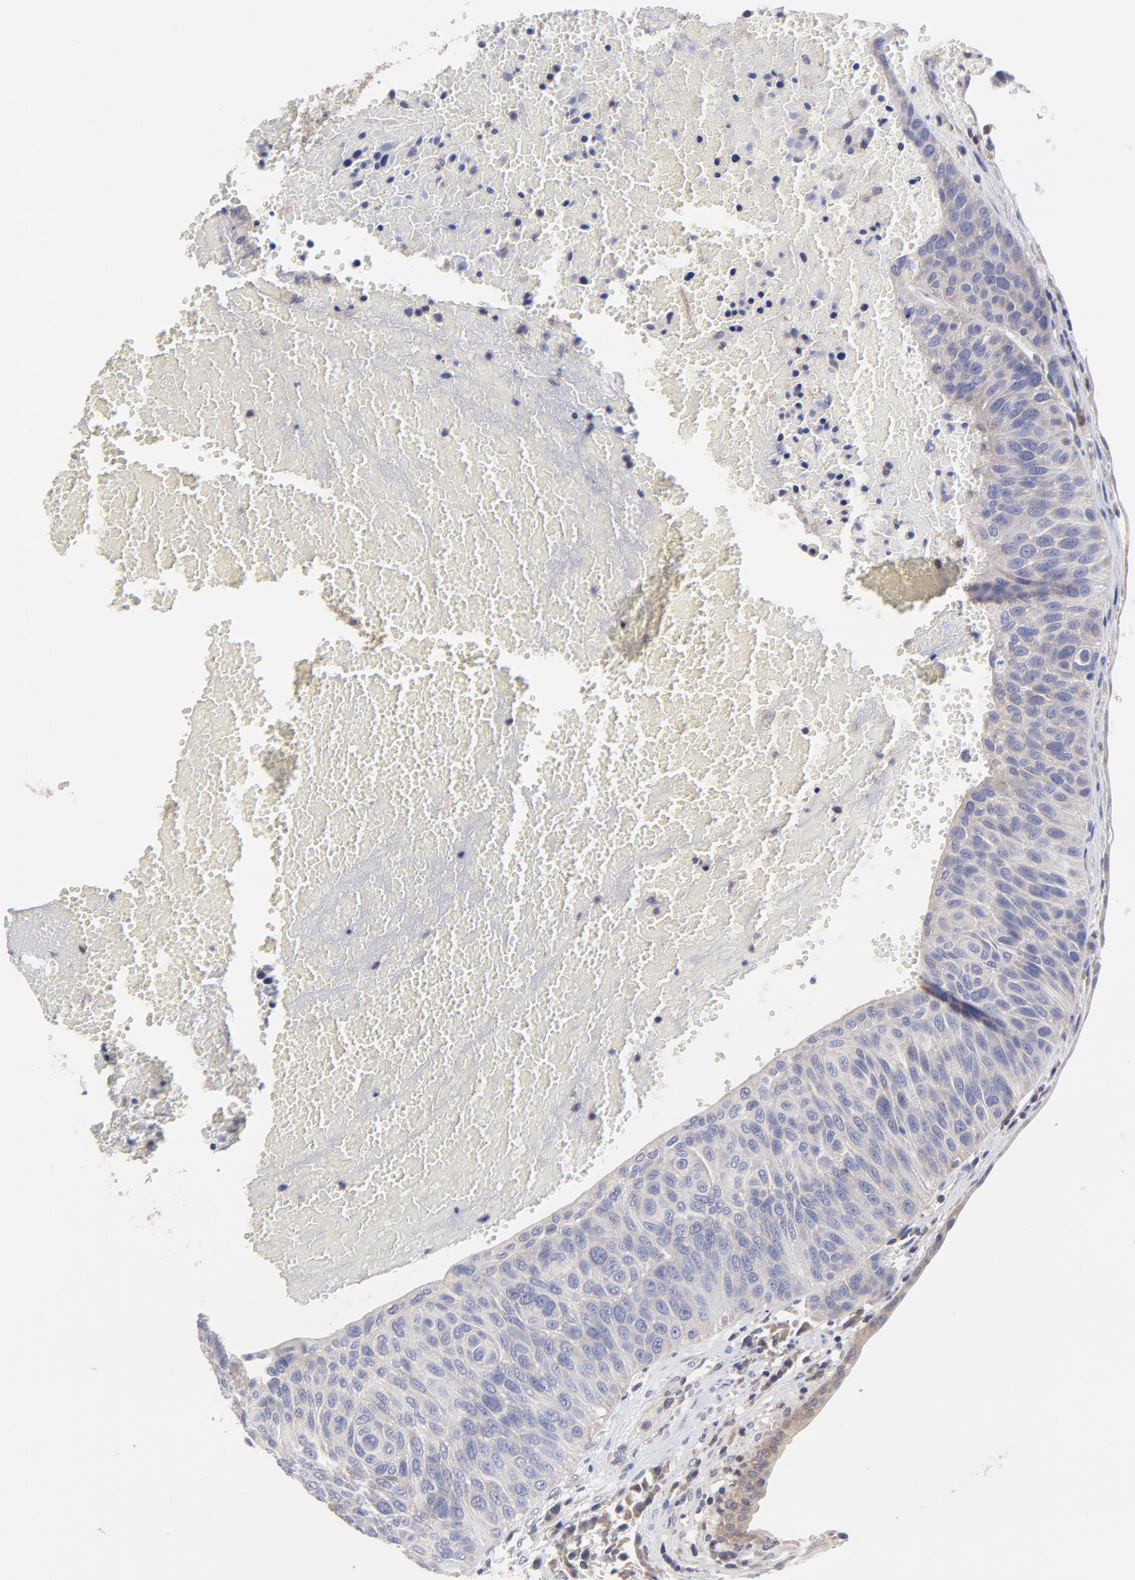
{"staining": {"intensity": "weak", "quantity": ">75%", "location": "cytoplasmic/membranous"}, "tissue": "urothelial cancer", "cell_type": "Tumor cells", "image_type": "cancer", "snomed": [{"axis": "morphology", "description": "Urothelial carcinoma, High grade"}, {"axis": "topography", "description": "Urinary bladder"}], "caption": "A low amount of weak cytoplasmic/membranous positivity is appreciated in about >75% of tumor cells in urothelial carcinoma (high-grade) tissue.", "gene": "PCMT1", "patient": {"sex": "male", "age": 66}}